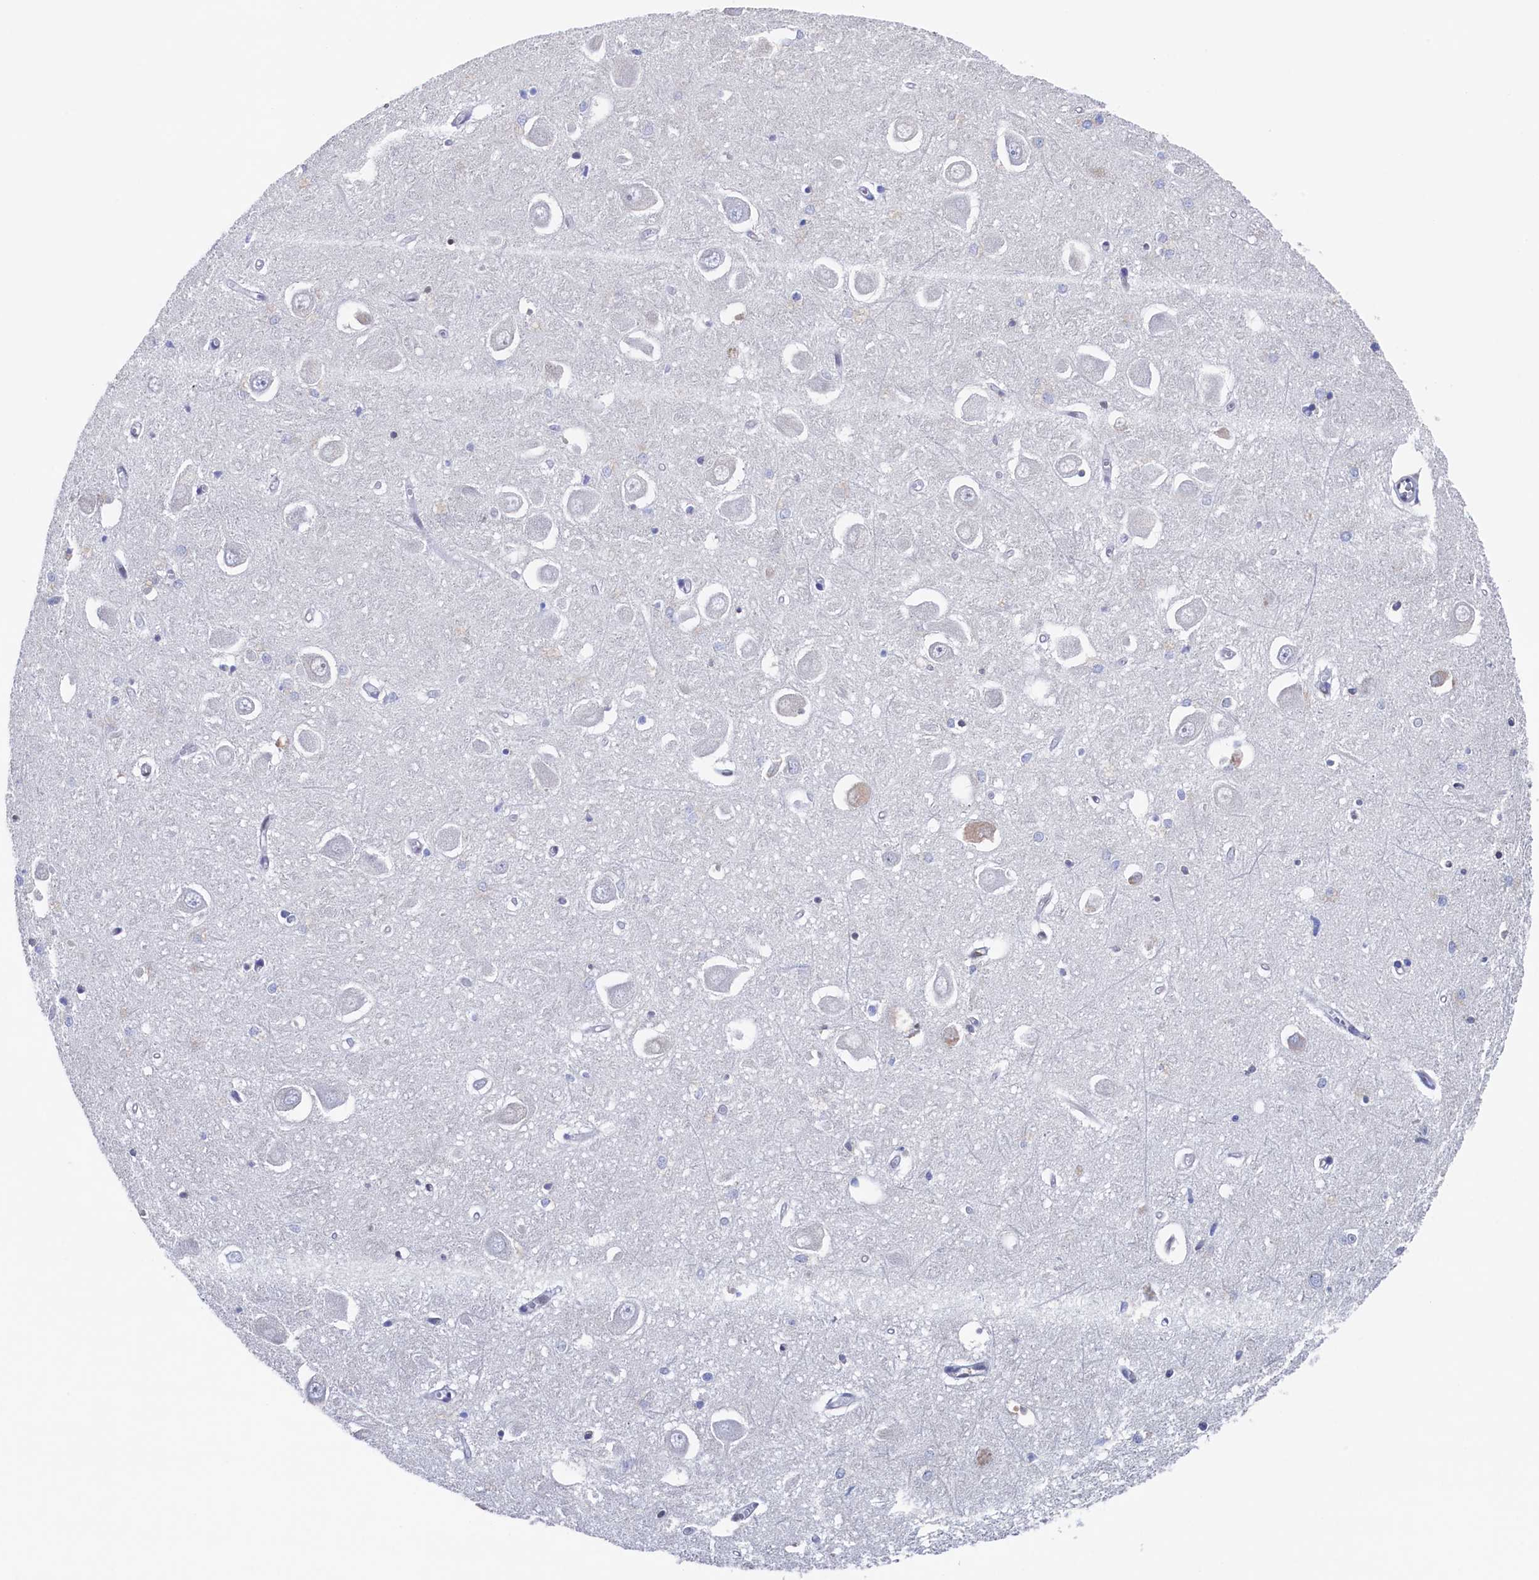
{"staining": {"intensity": "negative", "quantity": "none", "location": "none"}, "tissue": "hippocampus", "cell_type": "Glial cells", "image_type": "normal", "snomed": [{"axis": "morphology", "description": "Normal tissue, NOS"}, {"axis": "topography", "description": "Hippocampus"}], "caption": "Image shows no protein expression in glial cells of normal hippocampus.", "gene": "C11orf54", "patient": {"sex": "male", "age": 70}}